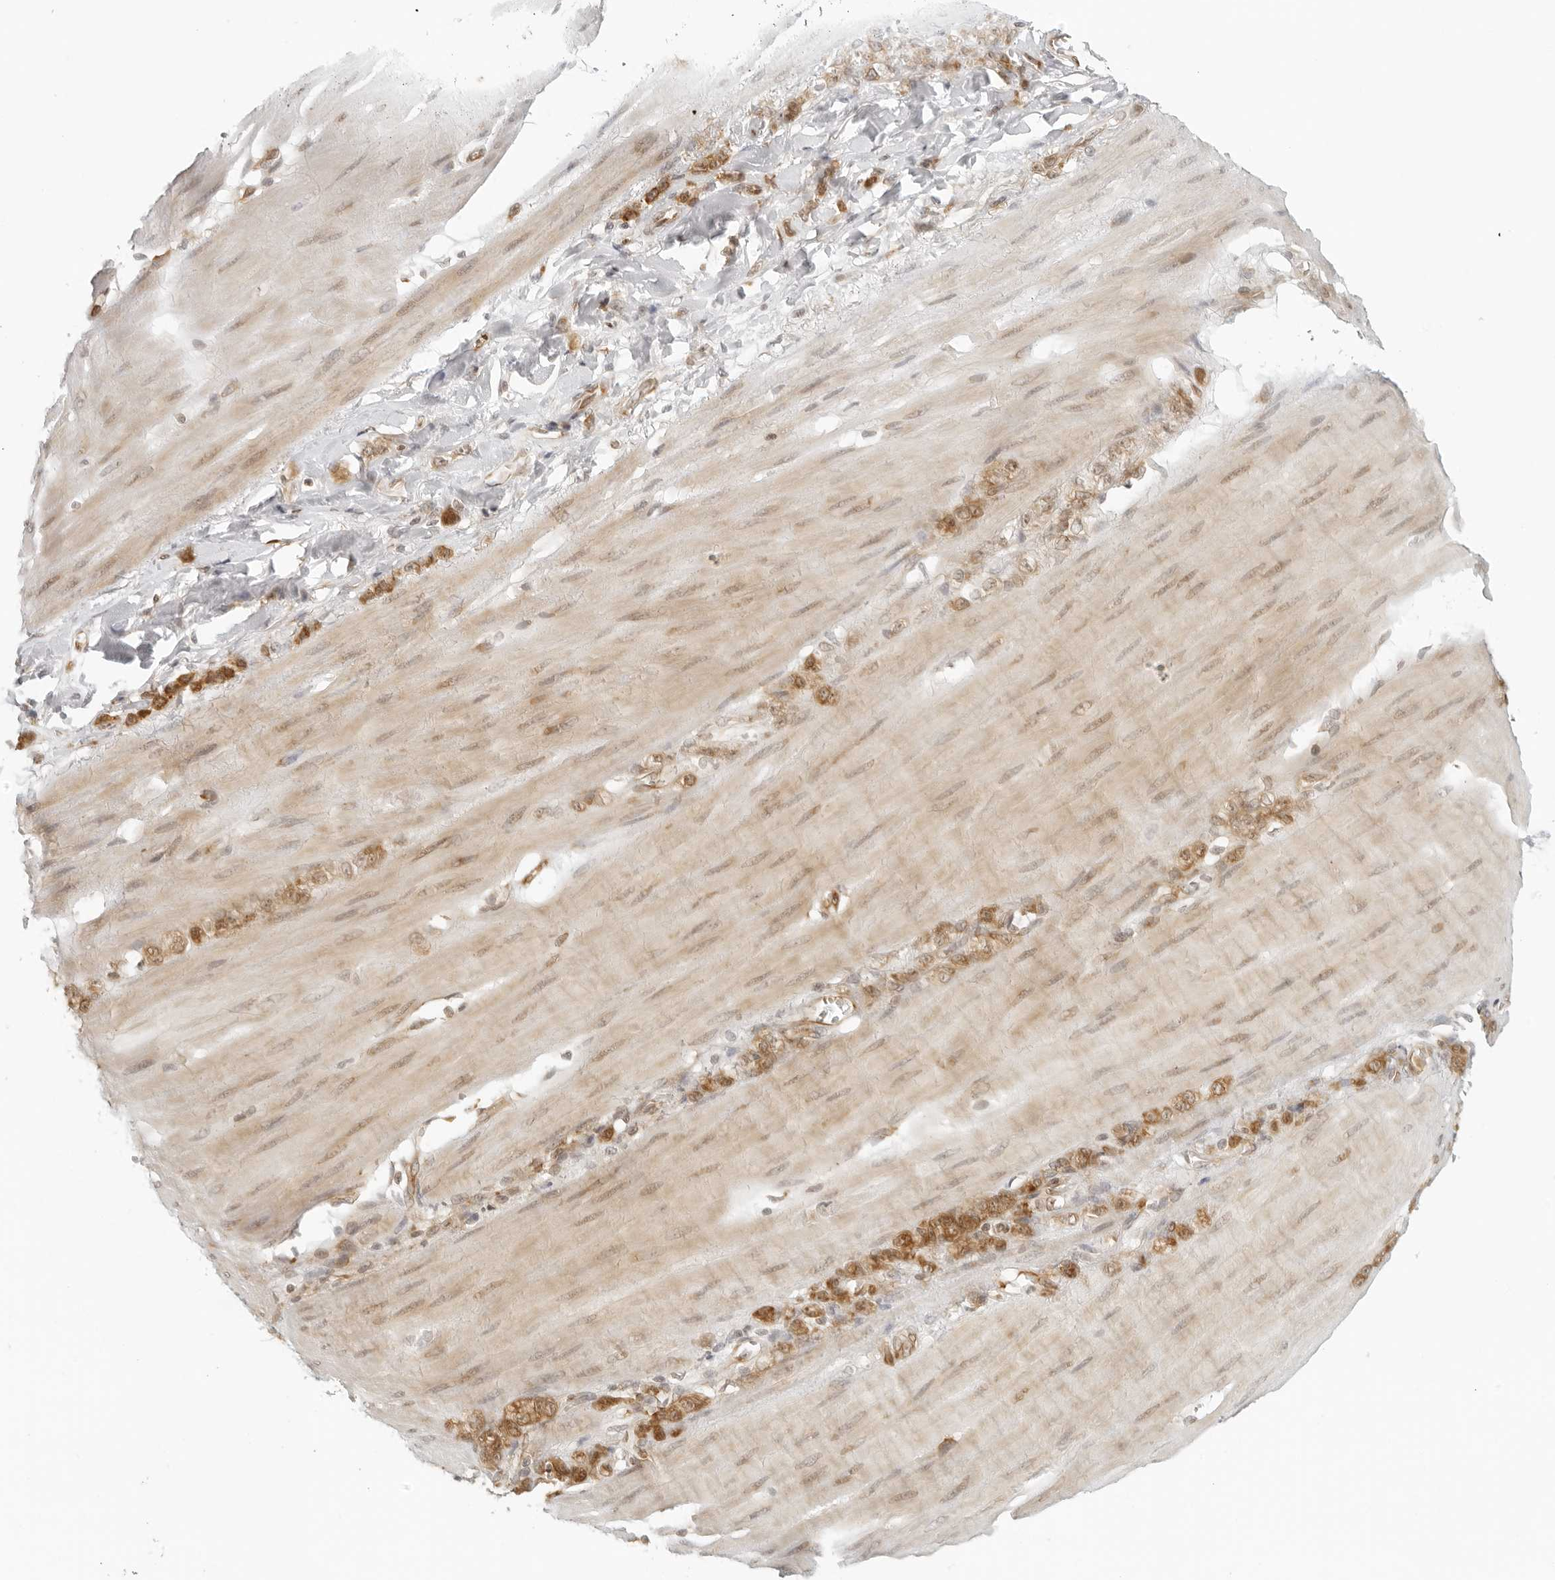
{"staining": {"intensity": "moderate", "quantity": ">75%", "location": "cytoplasmic/membranous"}, "tissue": "stomach cancer", "cell_type": "Tumor cells", "image_type": "cancer", "snomed": [{"axis": "morphology", "description": "Normal tissue, NOS"}, {"axis": "morphology", "description": "Adenocarcinoma, NOS"}, {"axis": "topography", "description": "Stomach, upper"}, {"axis": "topography", "description": "Stomach"}], "caption": "Stomach adenocarcinoma was stained to show a protein in brown. There is medium levels of moderate cytoplasmic/membranous staining in approximately >75% of tumor cells. The protein of interest is stained brown, and the nuclei are stained in blue (DAB (3,3'-diaminobenzidine) IHC with brightfield microscopy, high magnification).", "gene": "EIF4G1", "patient": {"sex": "male", "age": 76}}